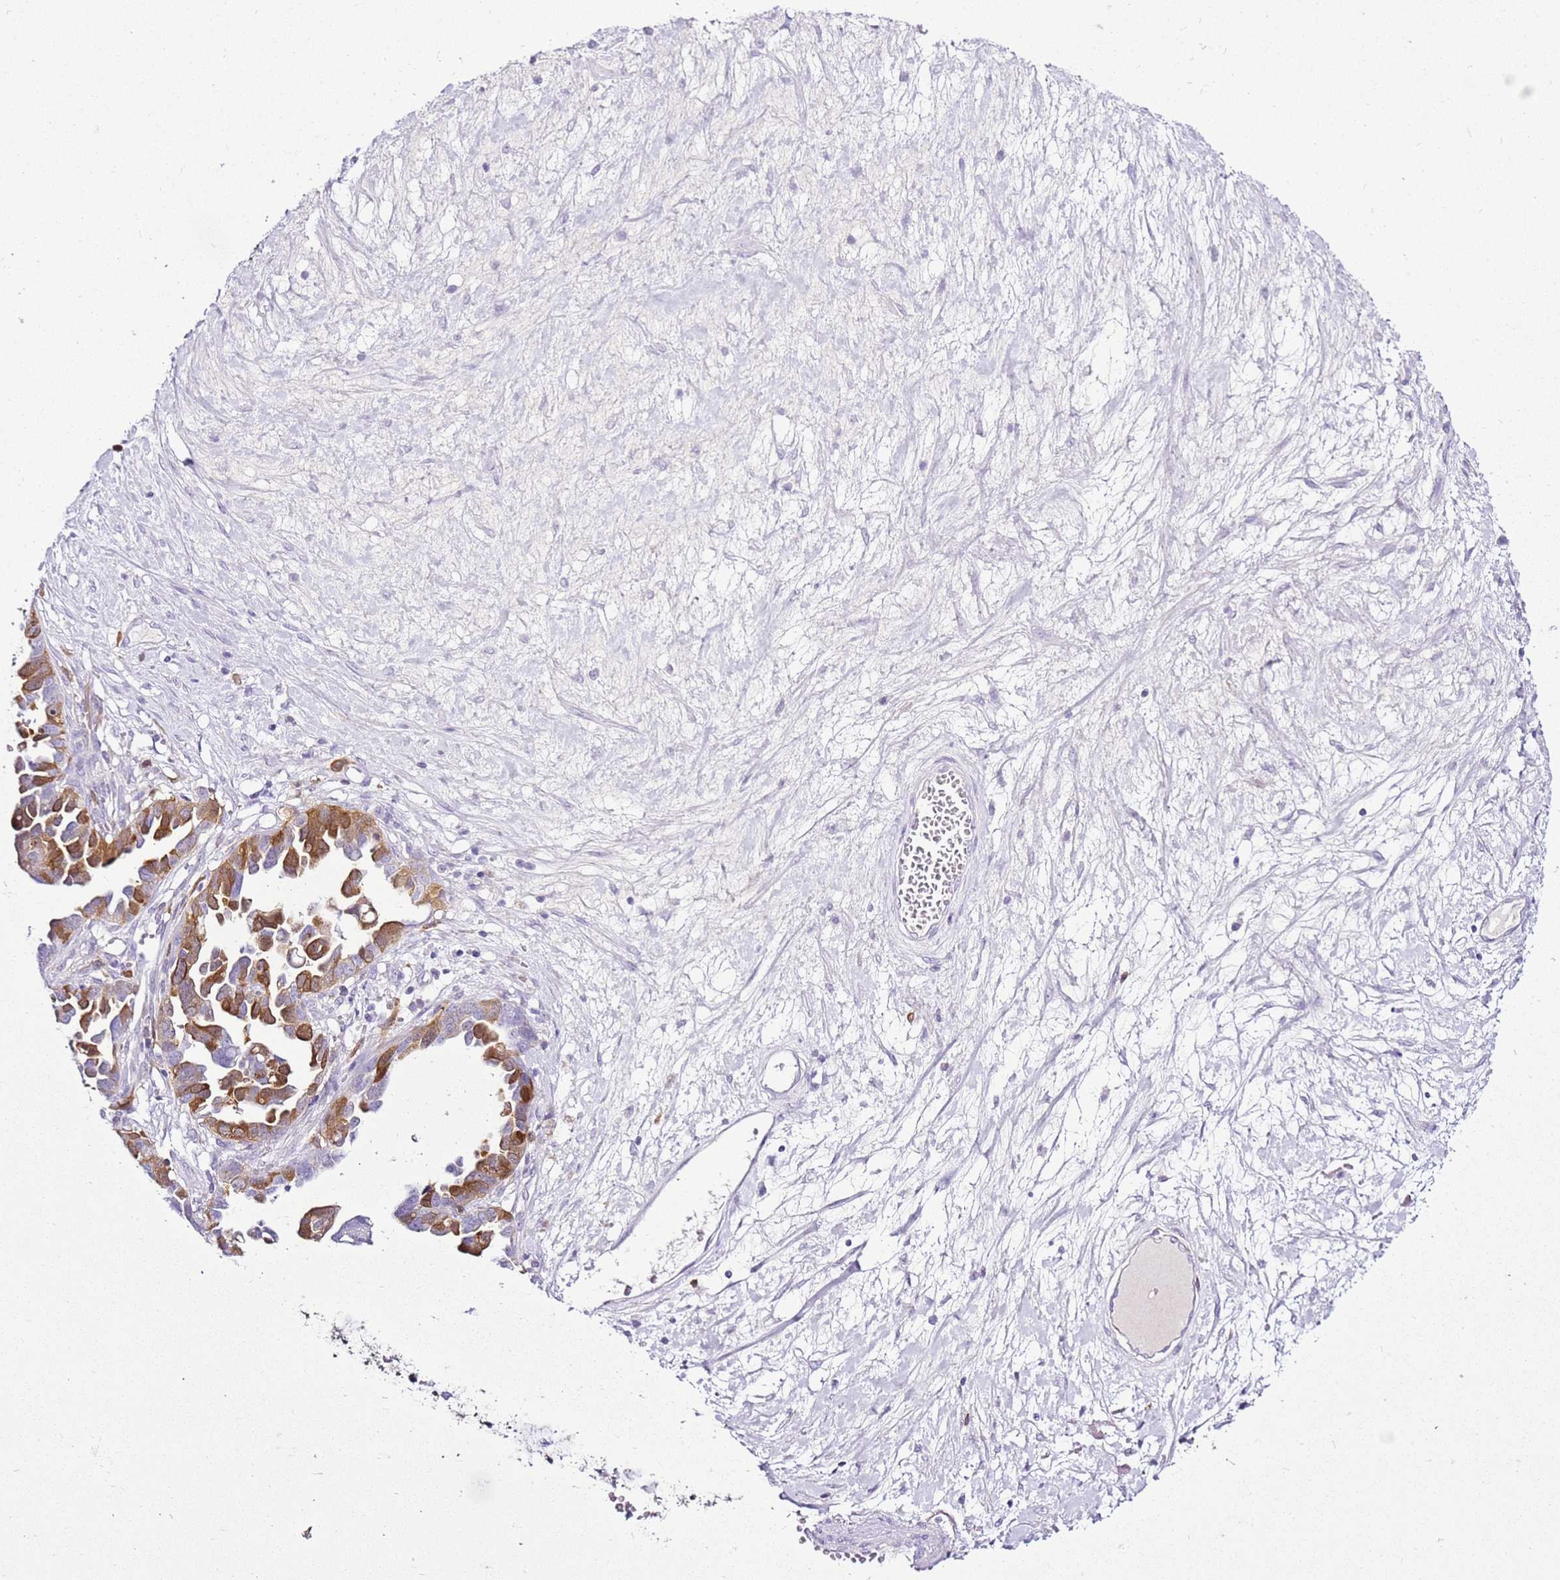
{"staining": {"intensity": "strong", "quantity": "25%-75%", "location": "cytoplasmic/membranous"}, "tissue": "ovarian cancer", "cell_type": "Tumor cells", "image_type": "cancer", "snomed": [{"axis": "morphology", "description": "Cystadenocarcinoma, serous, NOS"}, {"axis": "topography", "description": "Ovary"}], "caption": "Ovarian serous cystadenocarcinoma stained with a brown dye shows strong cytoplasmic/membranous positive positivity in approximately 25%-75% of tumor cells.", "gene": "SPC25", "patient": {"sex": "female", "age": 54}}